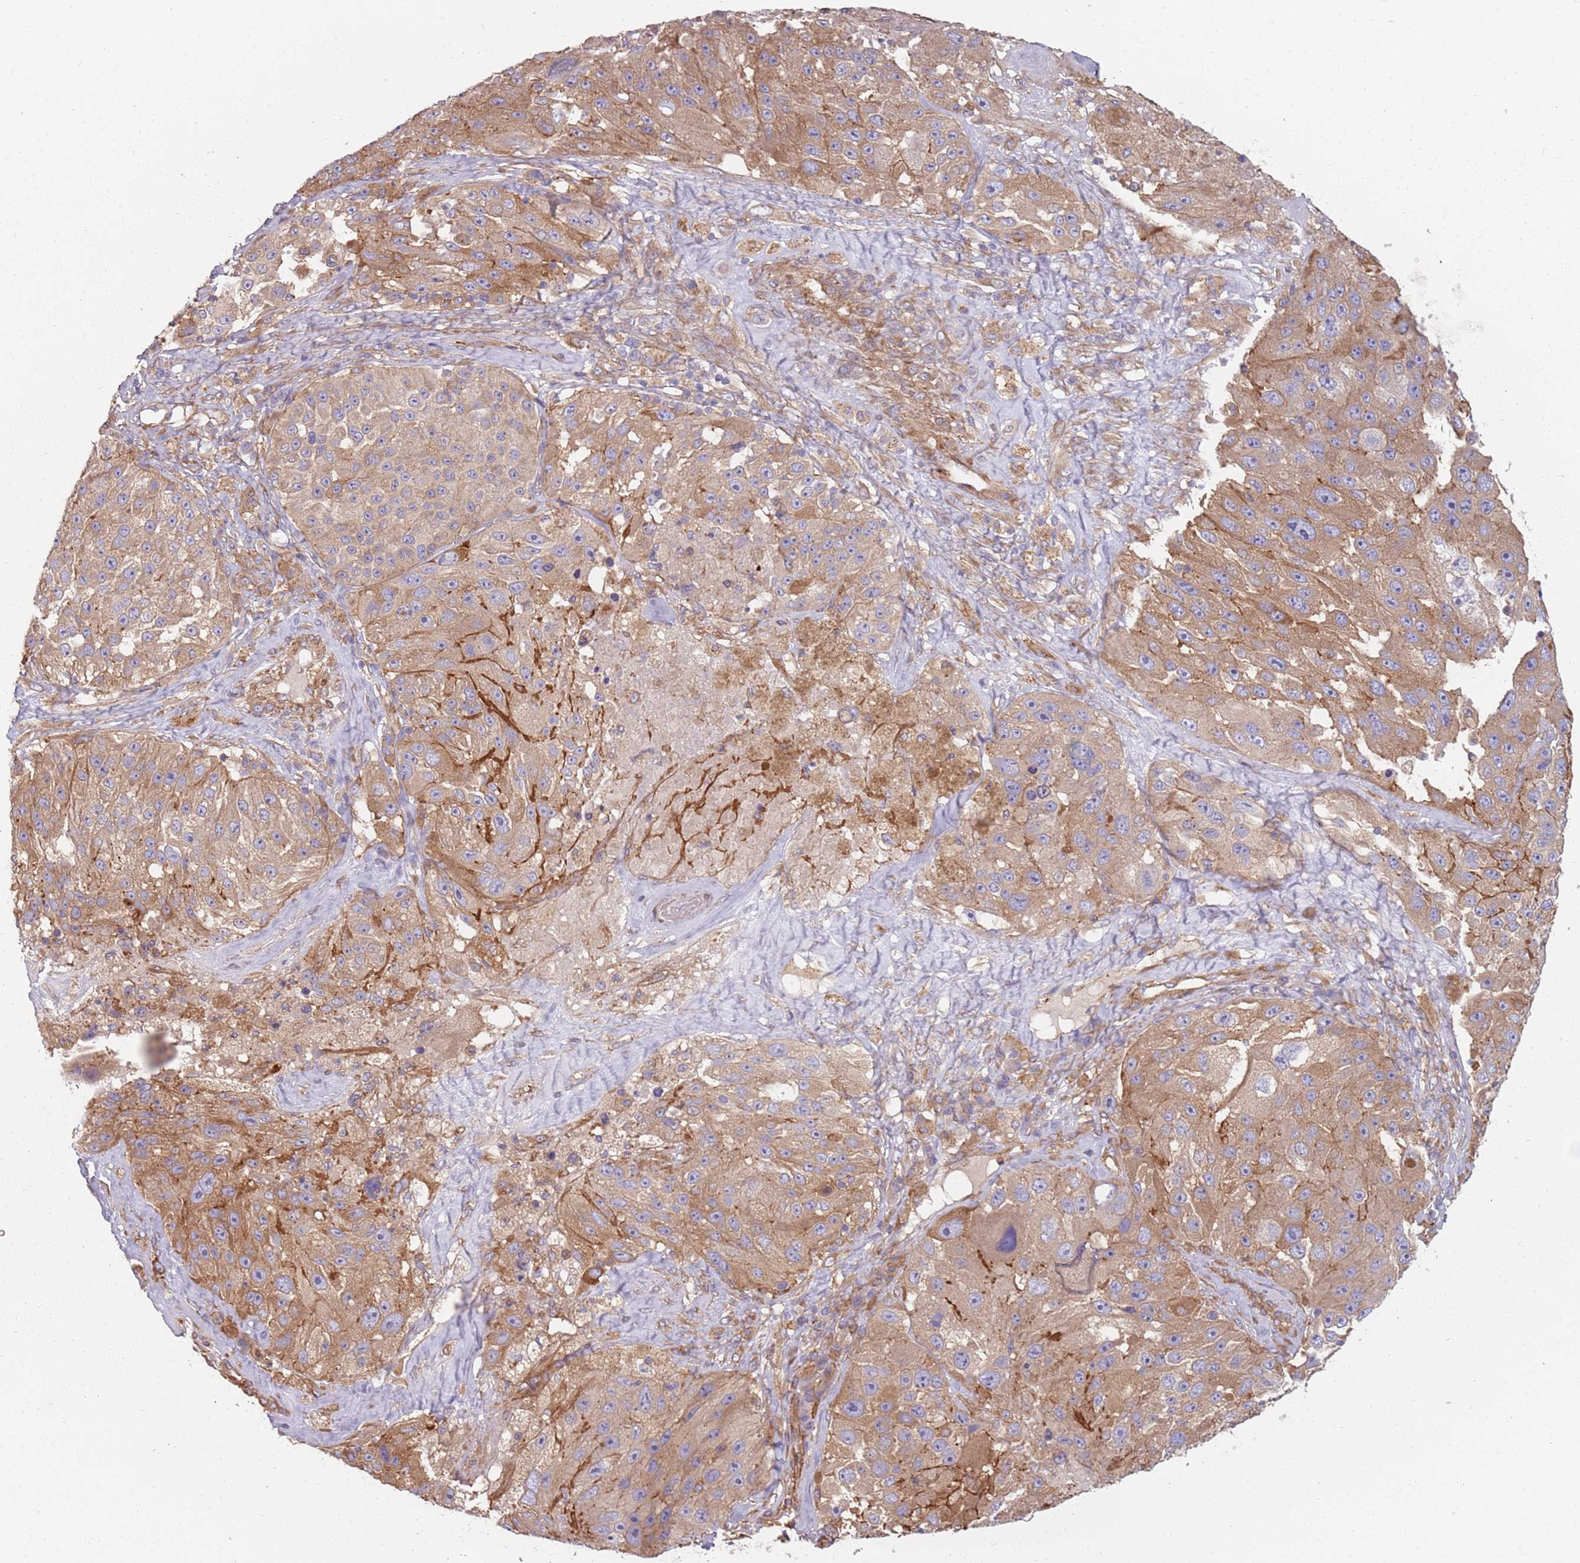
{"staining": {"intensity": "moderate", "quantity": "25%-75%", "location": "cytoplasmic/membranous"}, "tissue": "melanoma", "cell_type": "Tumor cells", "image_type": "cancer", "snomed": [{"axis": "morphology", "description": "Malignant melanoma, Metastatic site"}, {"axis": "topography", "description": "Lymph node"}], "caption": "High-power microscopy captured an IHC histopathology image of malignant melanoma (metastatic site), revealing moderate cytoplasmic/membranous expression in approximately 25%-75% of tumor cells.", "gene": "SPDL1", "patient": {"sex": "male", "age": 62}}